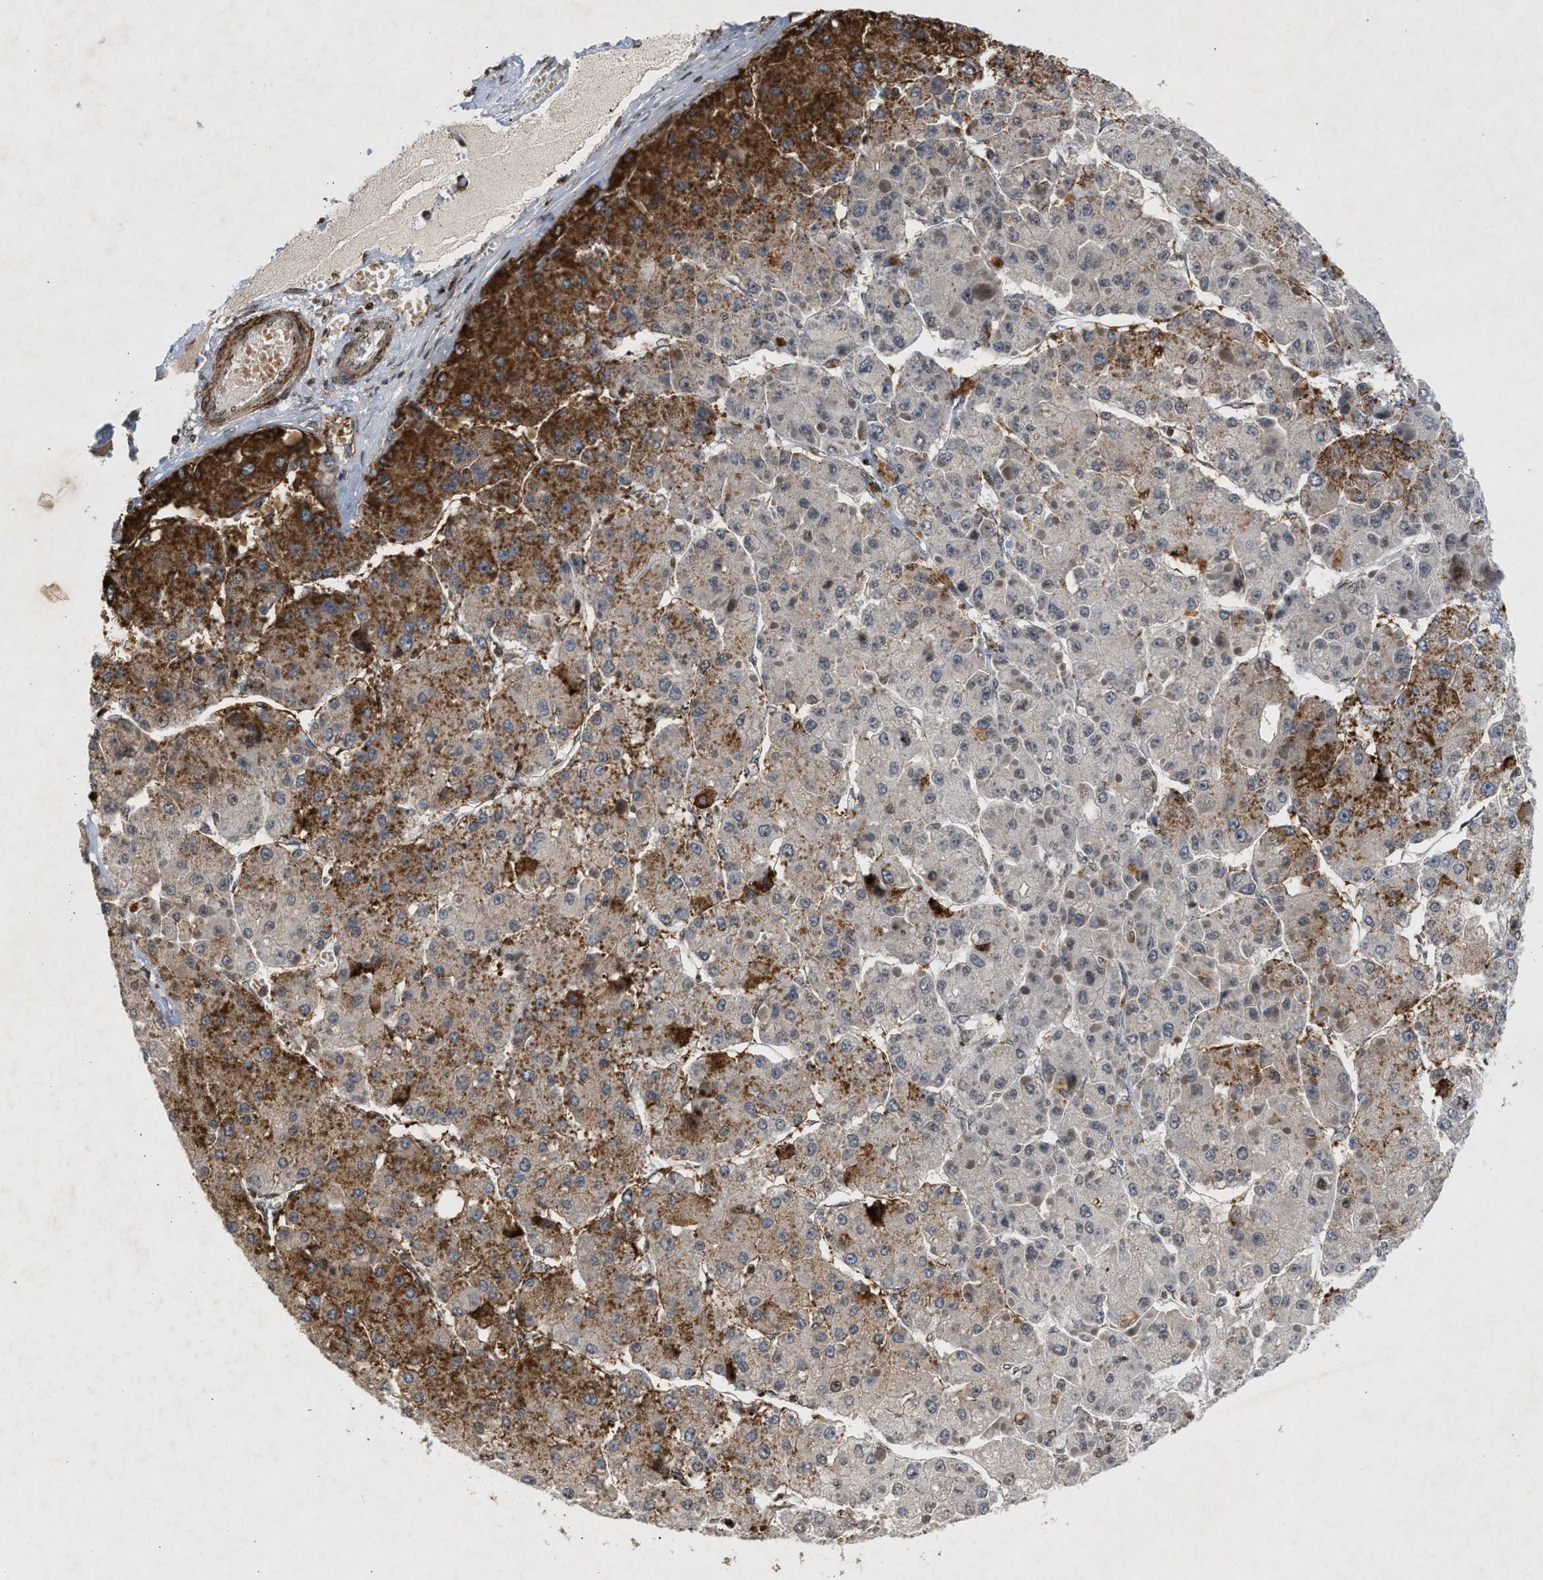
{"staining": {"intensity": "moderate", "quantity": ">75%", "location": "cytoplasmic/membranous"}, "tissue": "liver cancer", "cell_type": "Tumor cells", "image_type": "cancer", "snomed": [{"axis": "morphology", "description": "Carcinoma, Hepatocellular, NOS"}, {"axis": "topography", "description": "Liver"}], "caption": "Protein staining of hepatocellular carcinoma (liver) tissue shows moderate cytoplasmic/membranous positivity in approximately >75% of tumor cells.", "gene": "ZPR1", "patient": {"sex": "female", "age": 73}}